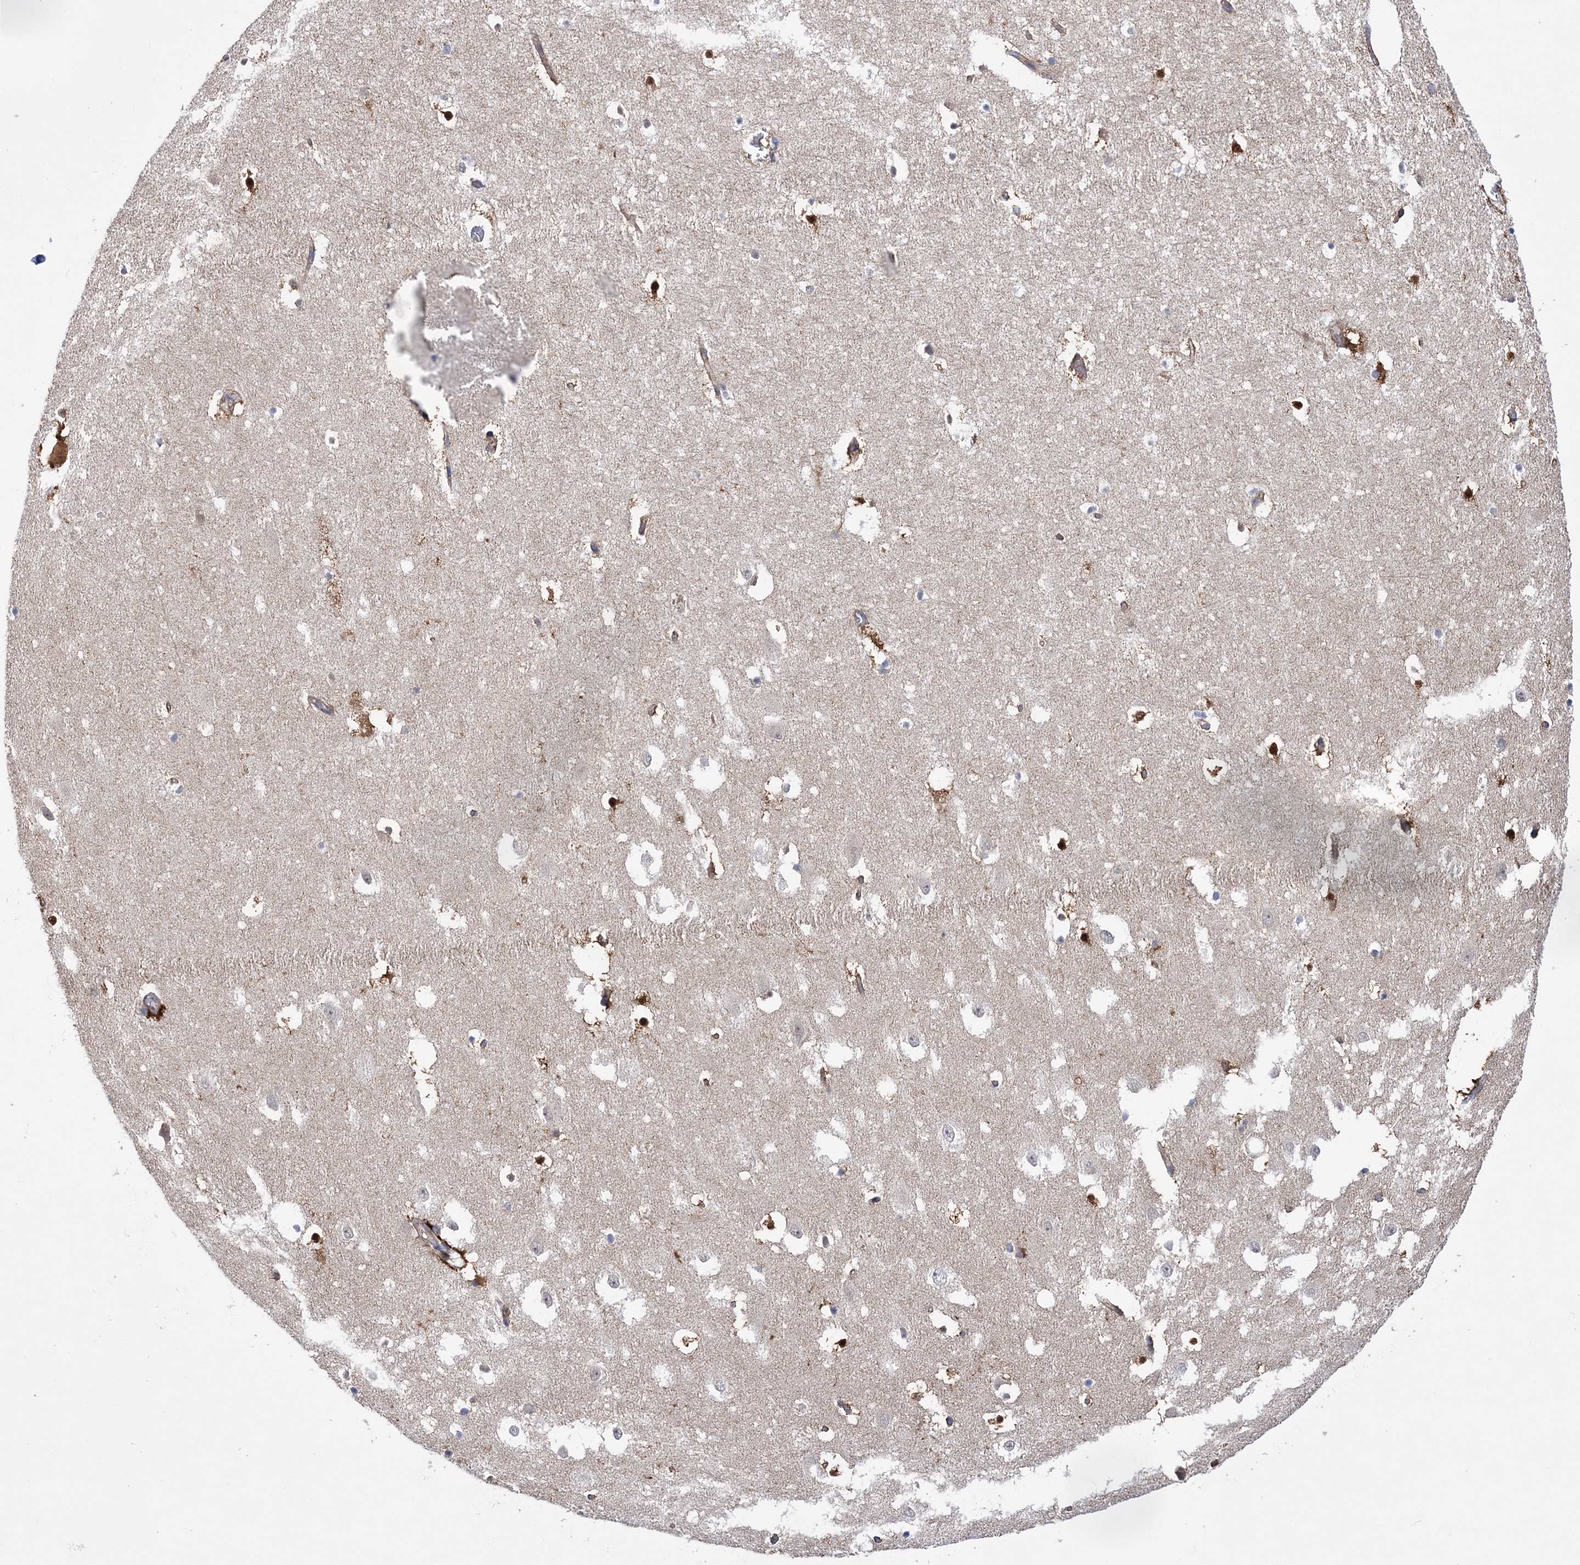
{"staining": {"intensity": "moderate", "quantity": "<25%", "location": "cytoplasmic/membranous"}, "tissue": "hippocampus", "cell_type": "Glial cells", "image_type": "normal", "snomed": [{"axis": "morphology", "description": "Normal tissue, NOS"}, {"axis": "topography", "description": "Hippocampus"}], "caption": "About <25% of glial cells in benign human hippocampus display moderate cytoplasmic/membranous protein positivity as visualized by brown immunohistochemical staining.", "gene": "COPB2", "patient": {"sex": "female", "age": 52}}